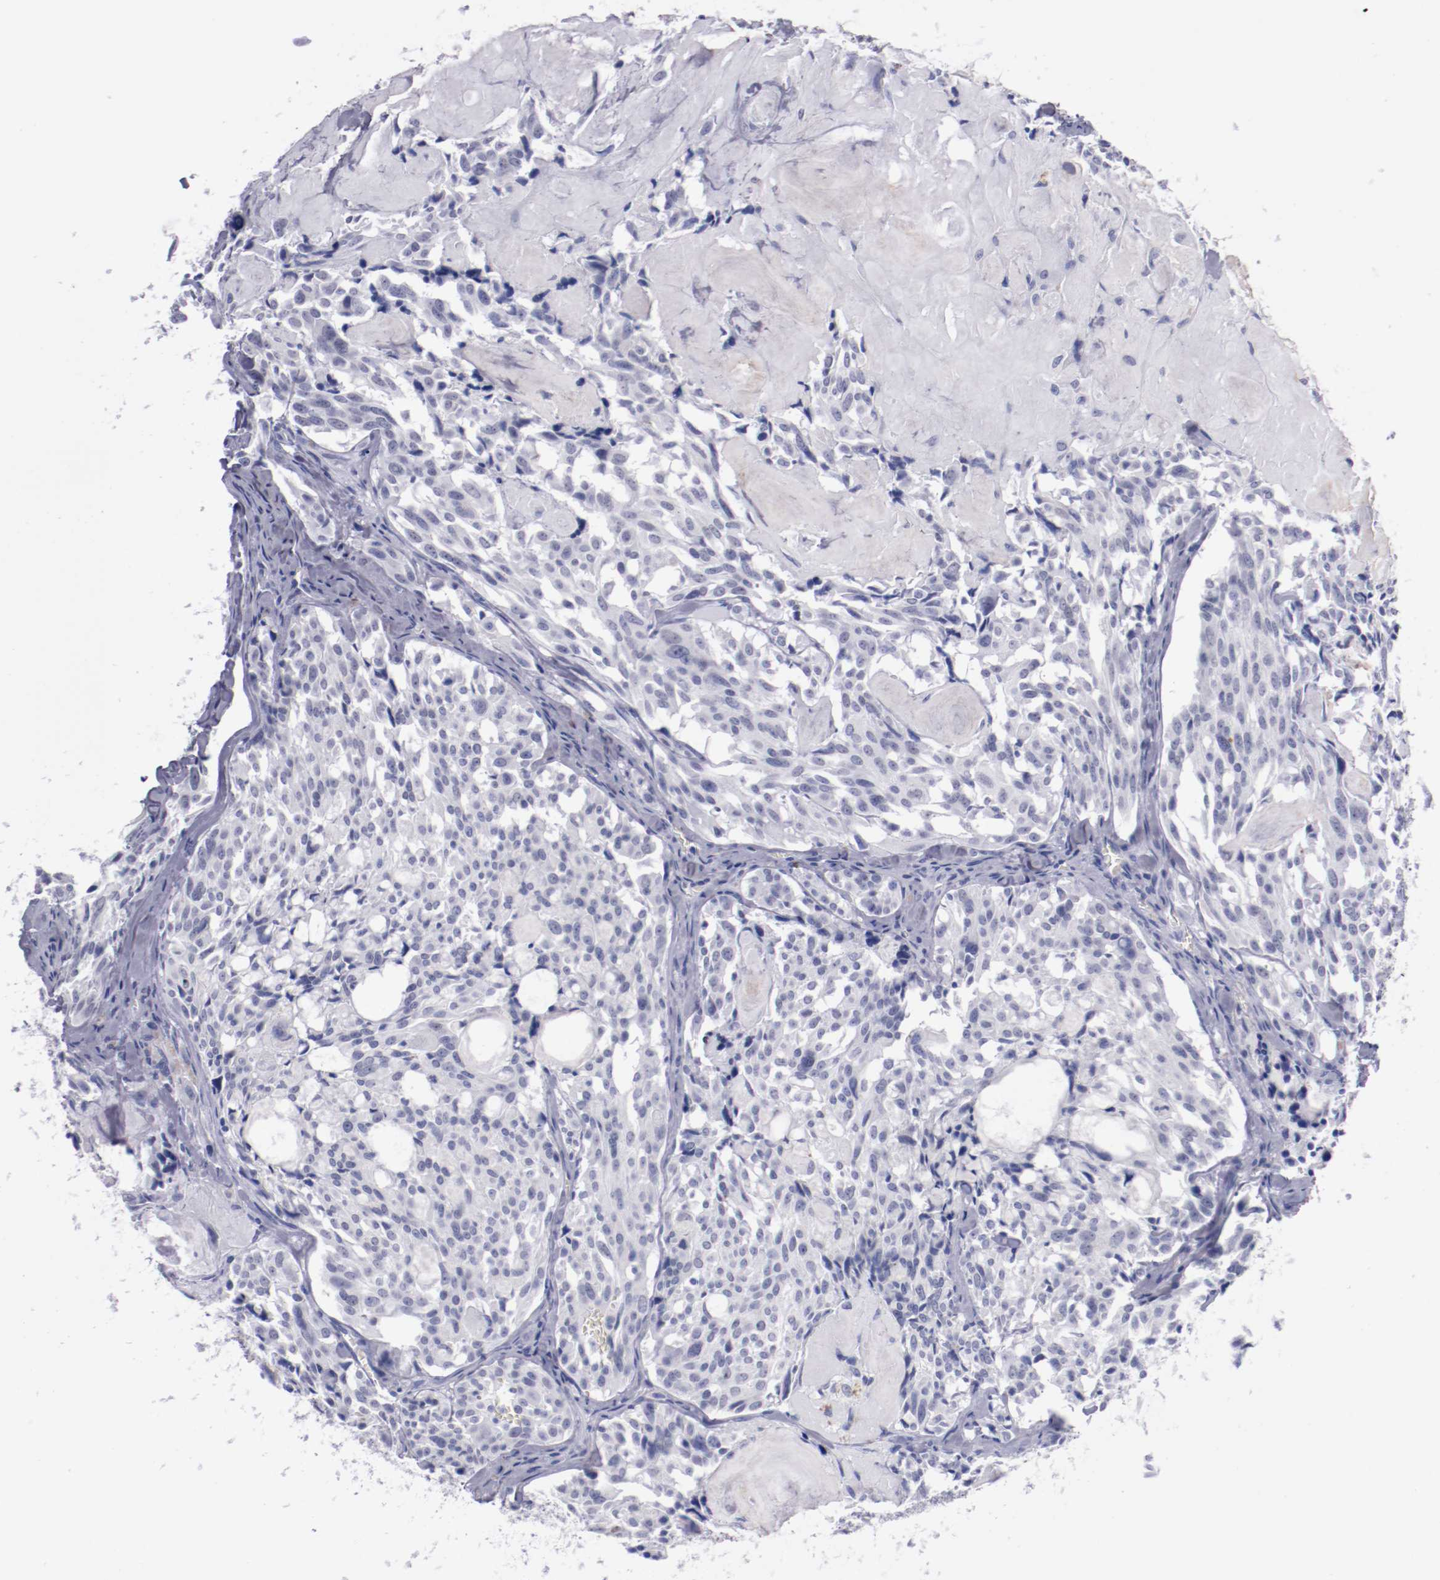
{"staining": {"intensity": "negative", "quantity": "none", "location": "none"}, "tissue": "thyroid cancer", "cell_type": "Tumor cells", "image_type": "cancer", "snomed": [{"axis": "morphology", "description": "Carcinoma, NOS"}, {"axis": "morphology", "description": "Carcinoid, malignant, NOS"}, {"axis": "topography", "description": "Thyroid gland"}], "caption": "There is no significant positivity in tumor cells of thyroid carcinoid (malignant).", "gene": "HNF1B", "patient": {"sex": "male", "age": 33}}